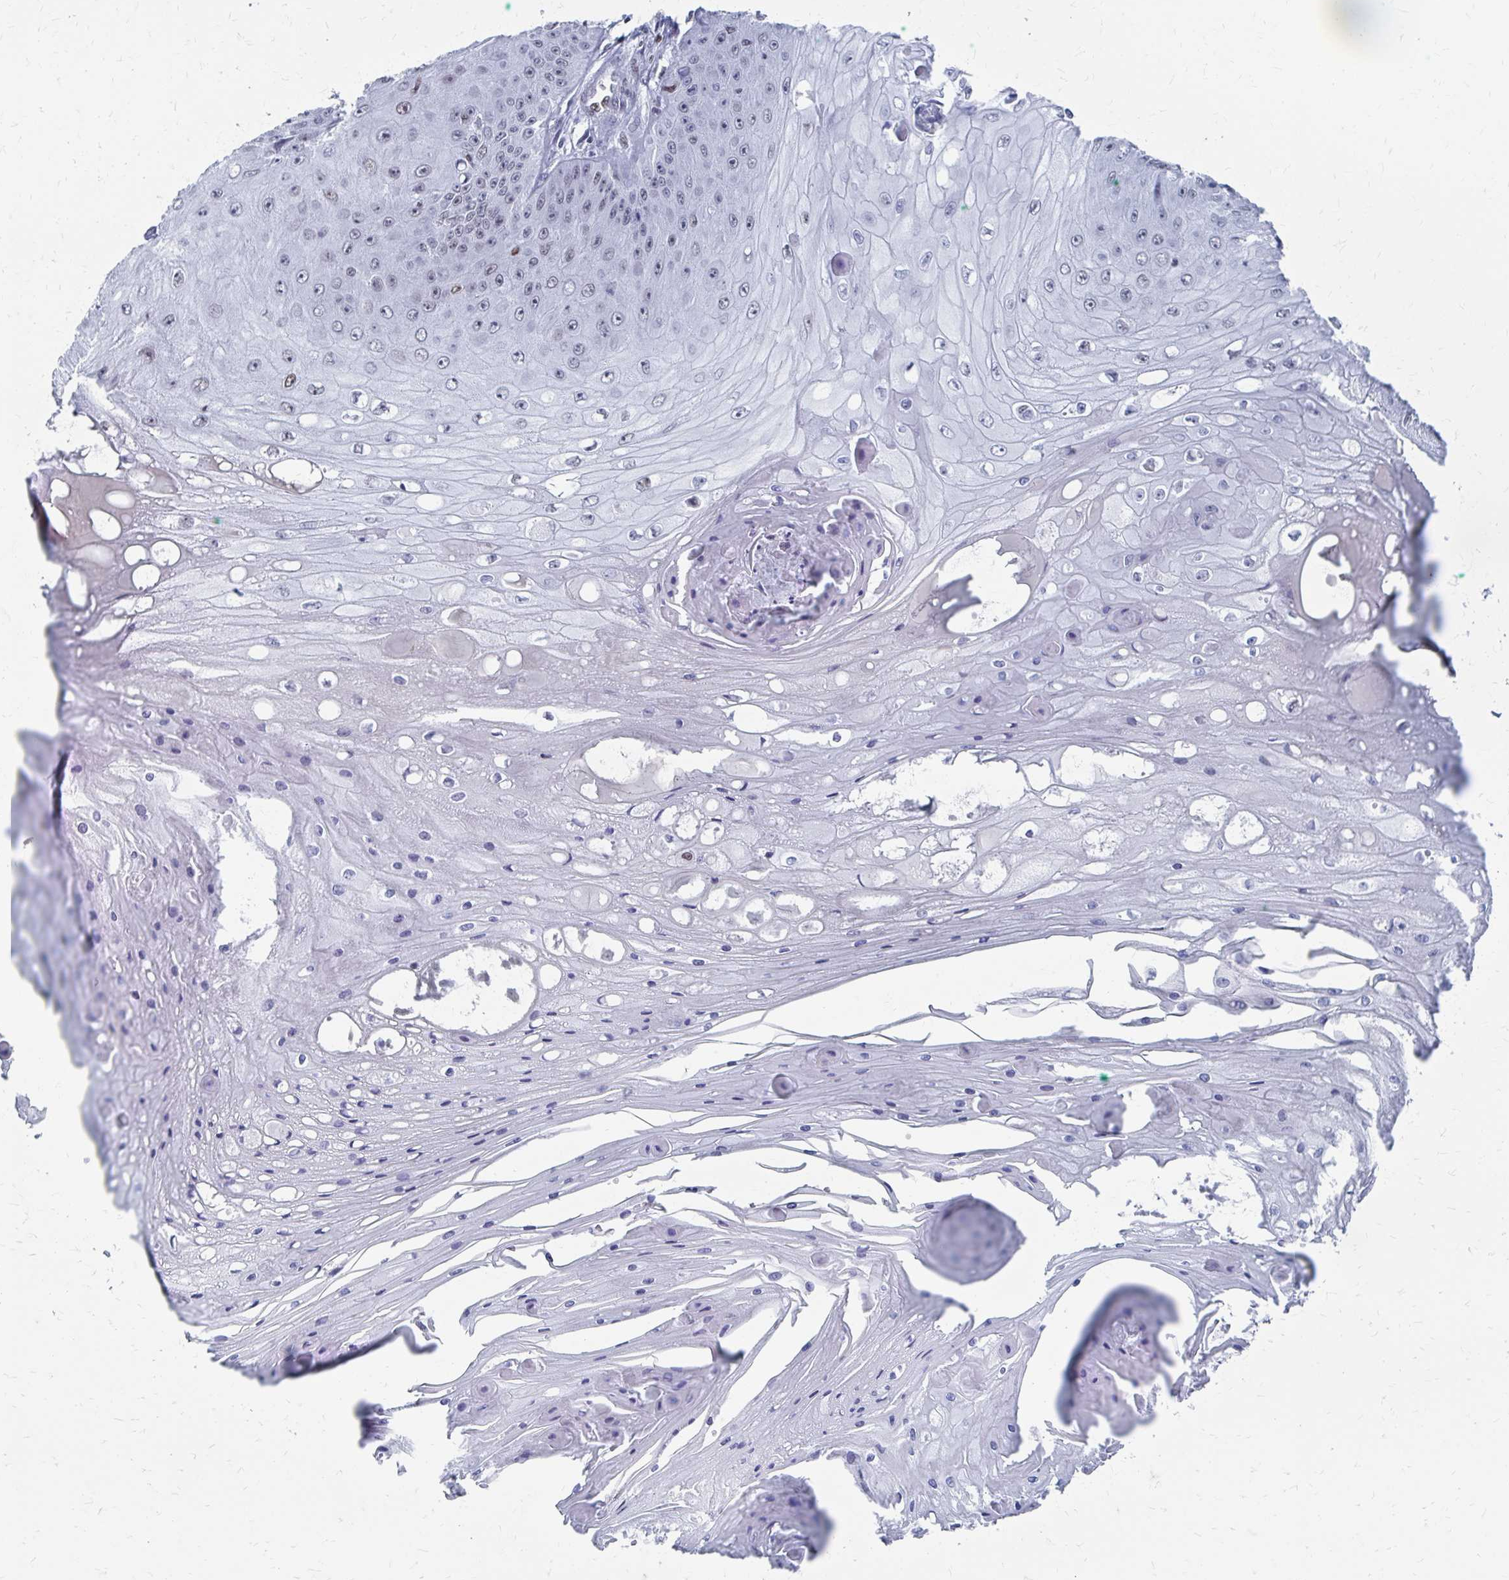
{"staining": {"intensity": "weak", "quantity": "<25%", "location": "nuclear"}, "tissue": "skin cancer", "cell_type": "Tumor cells", "image_type": "cancer", "snomed": [{"axis": "morphology", "description": "Squamous cell carcinoma, NOS"}, {"axis": "topography", "description": "Skin"}], "caption": "Immunohistochemical staining of squamous cell carcinoma (skin) shows no significant staining in tumor cells.", "gene": "CDIN1", "patient": {"sex": "male", "age": 70}}